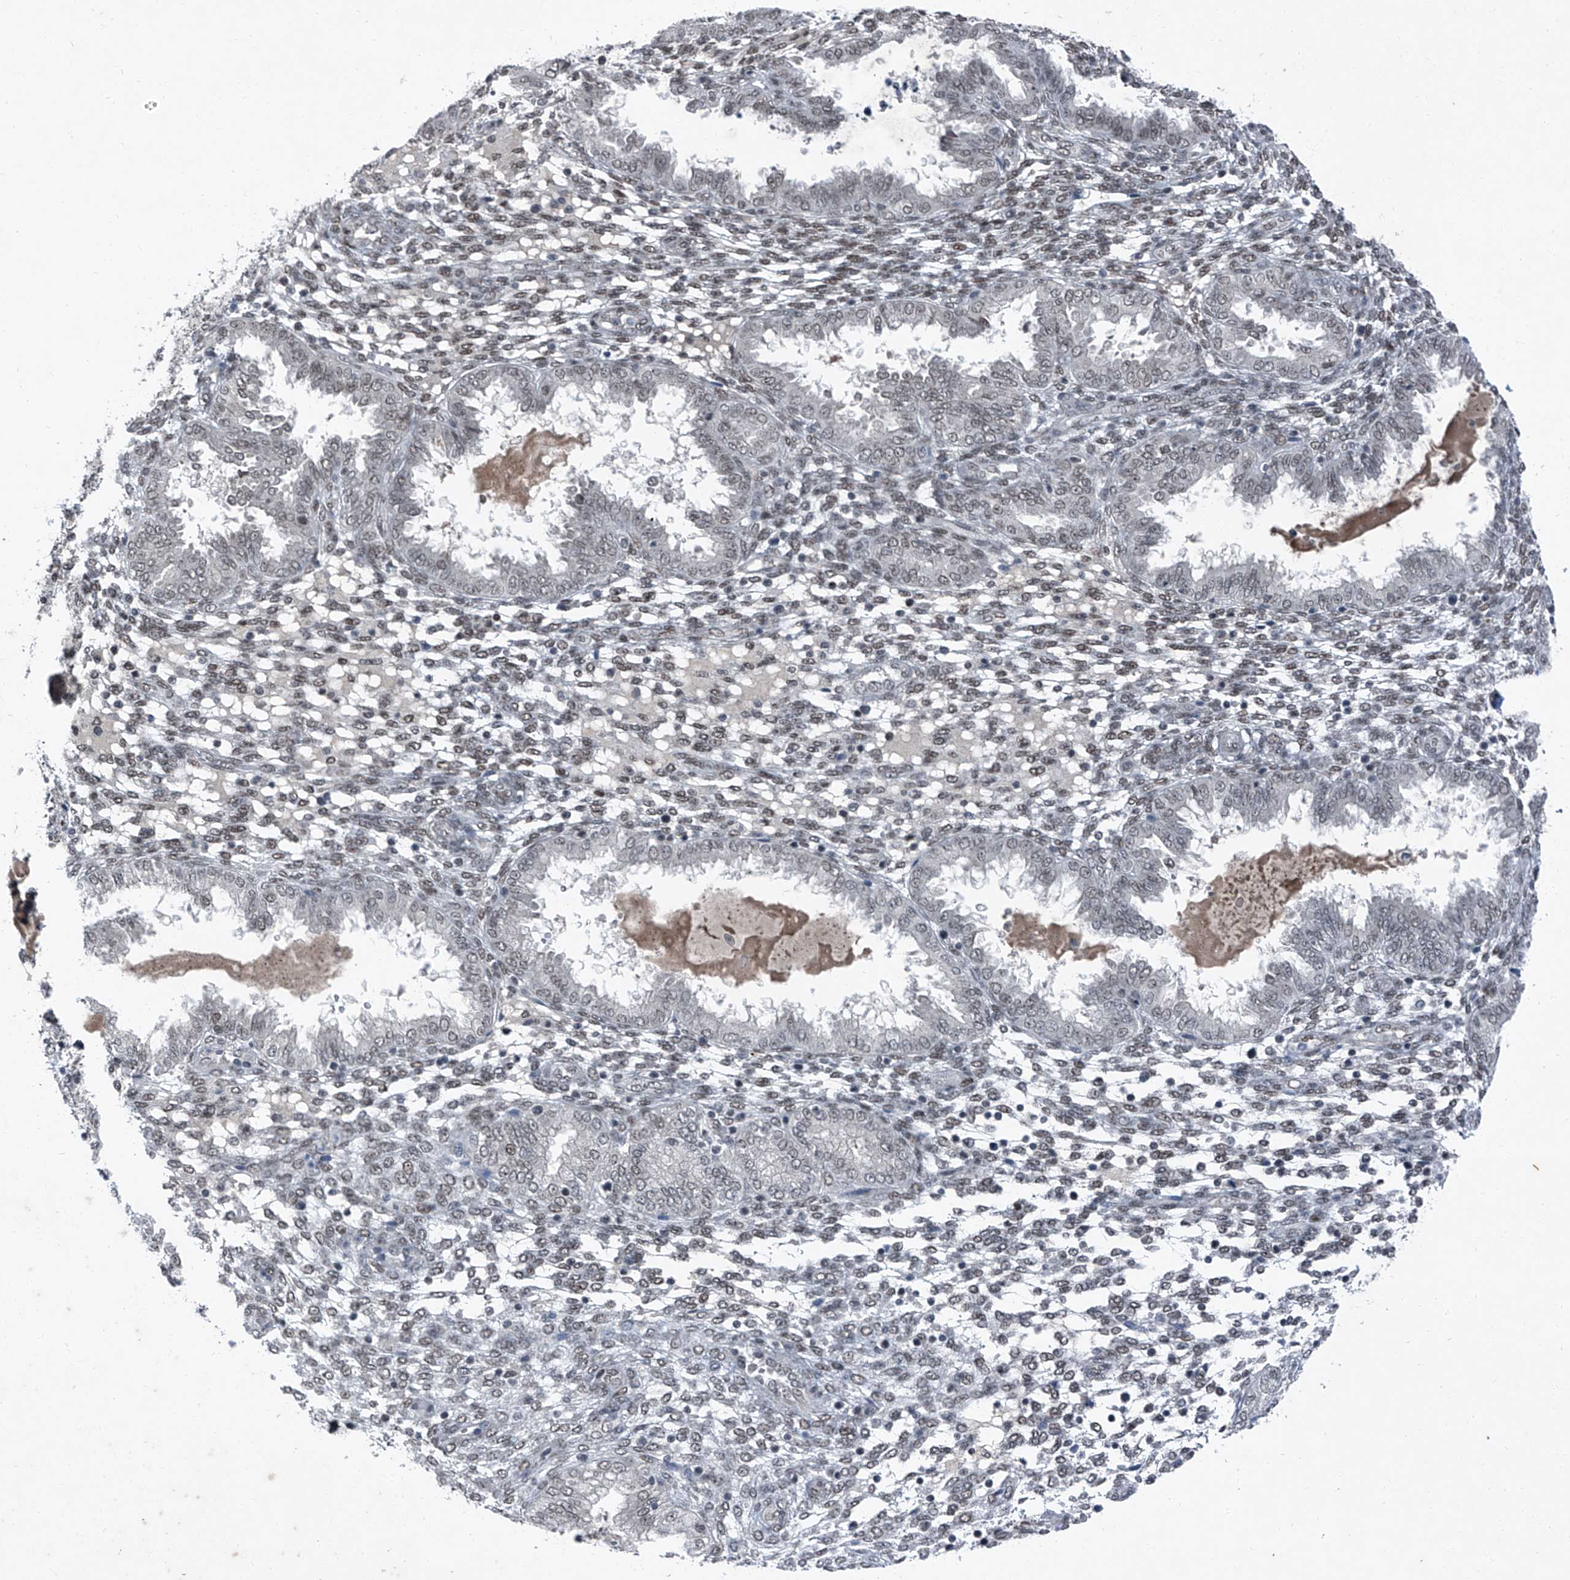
{"staining": {"intensity": "moderate", "quantity": "25%-75%", "location": "nuclear"}, "tissue": "endometrium", "cell_type": "Cells in endometrial stroma", "image_type": "normal", "snomed": [{"axis": "morphology", "description": "Normal tissue, NOS"}, {"axis": "topography", "description": "Endometrium"}], "caption": "IHC histopathology image of benign endometrium: human endometrium stained using immunohistochemistry shows medium levels of moderate protein expression localized specifically in the nuclear of cells in endometrial stroma, appearing as a nuclear brown color.", "gene": "BMI1", "patient": {"sex": "female", "age": 33}}